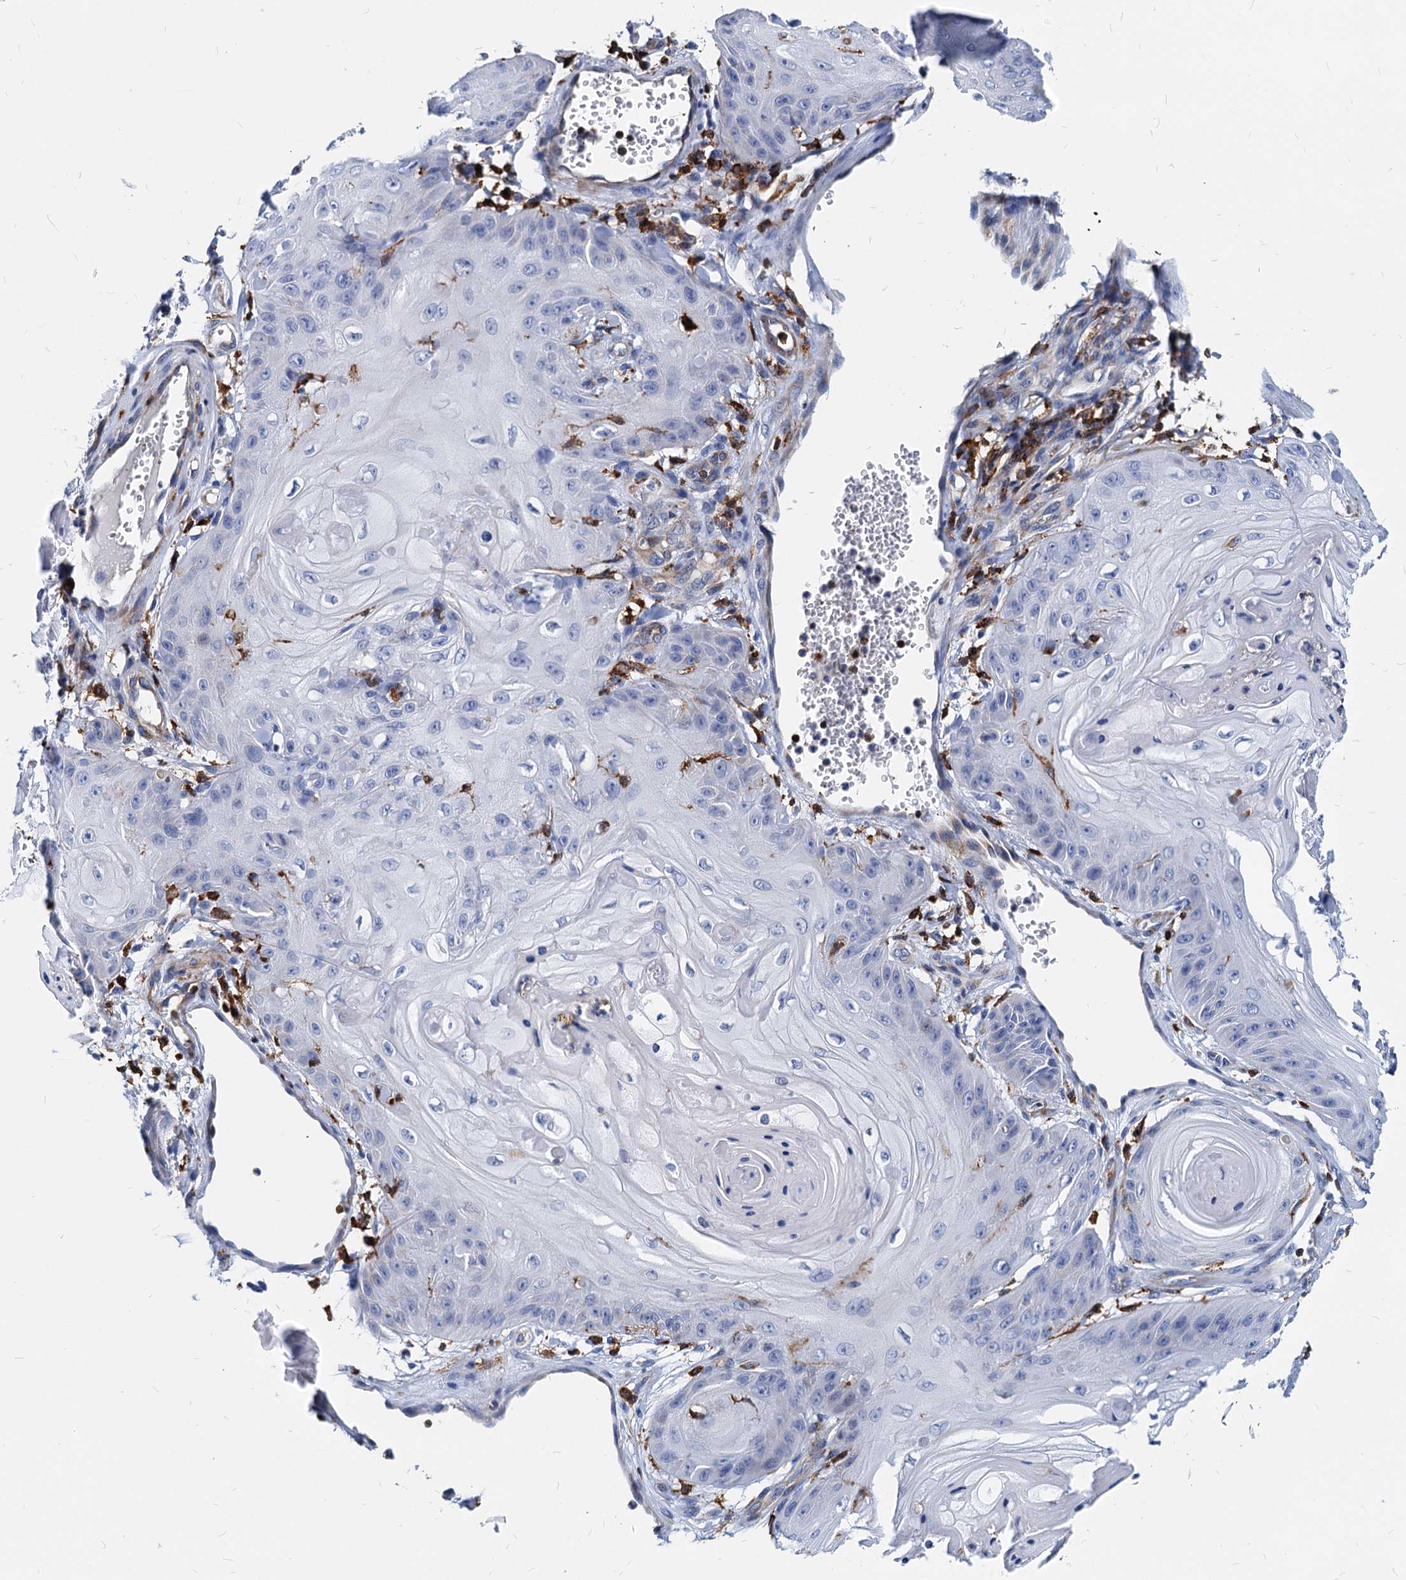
{"staining": {"intensity": "negative", "quantity": "none", "location": "none"}, "tissue": "skin cancer", "cell_type": "Tumor cells", "image_type": "cancer", "snomed": [{"axis": "morphology", "description": "Squamous cell carcinoma, NOS"}, {"axis": "topography", "description": "Skin"}], "caption": "Skin cancer stained for a protein using immunohistochemistry (IHC) displays no expression tumor cells.", "gene": "LCP2", "patient": {"sex": "male", "age": 74}}